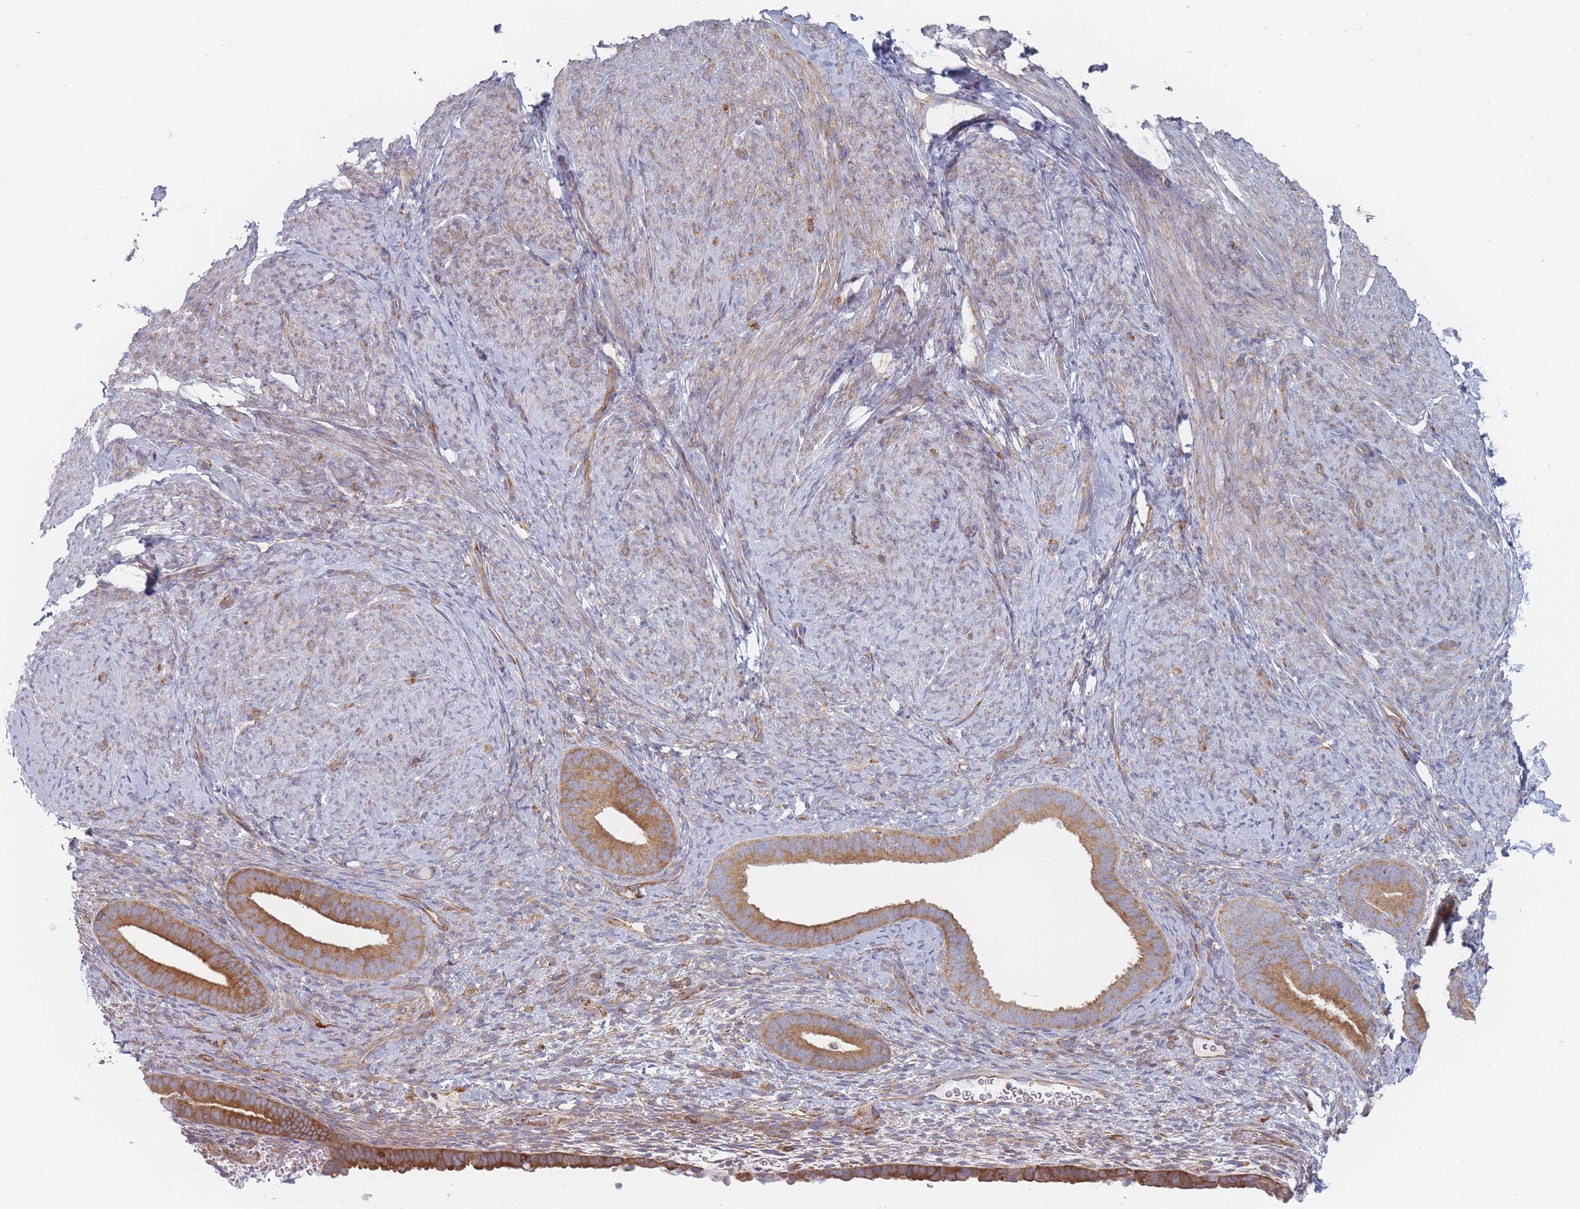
{"staining": {"intensity": "negative", "quantity": "none", "location": "none"}, "tissue": "endometrium", "cell_type": "Cells in endometrial stroma", "image_type": "normal", "snomed": [{"axis": "morphology", "description": "Normal tissue, NOS"}, {"axis": "topography", "description": "Endometrium"}], "caption": "A micrograph of endometrium stained for a protein exhibits no brown staining in cells in endometrial stroma. (Brightfield microscopy of DAB (3,3'-diaminobenzidine) IHC at high magnification).", "gene": "MAP1S", "patient": {"sex": "female", "age": 65}}